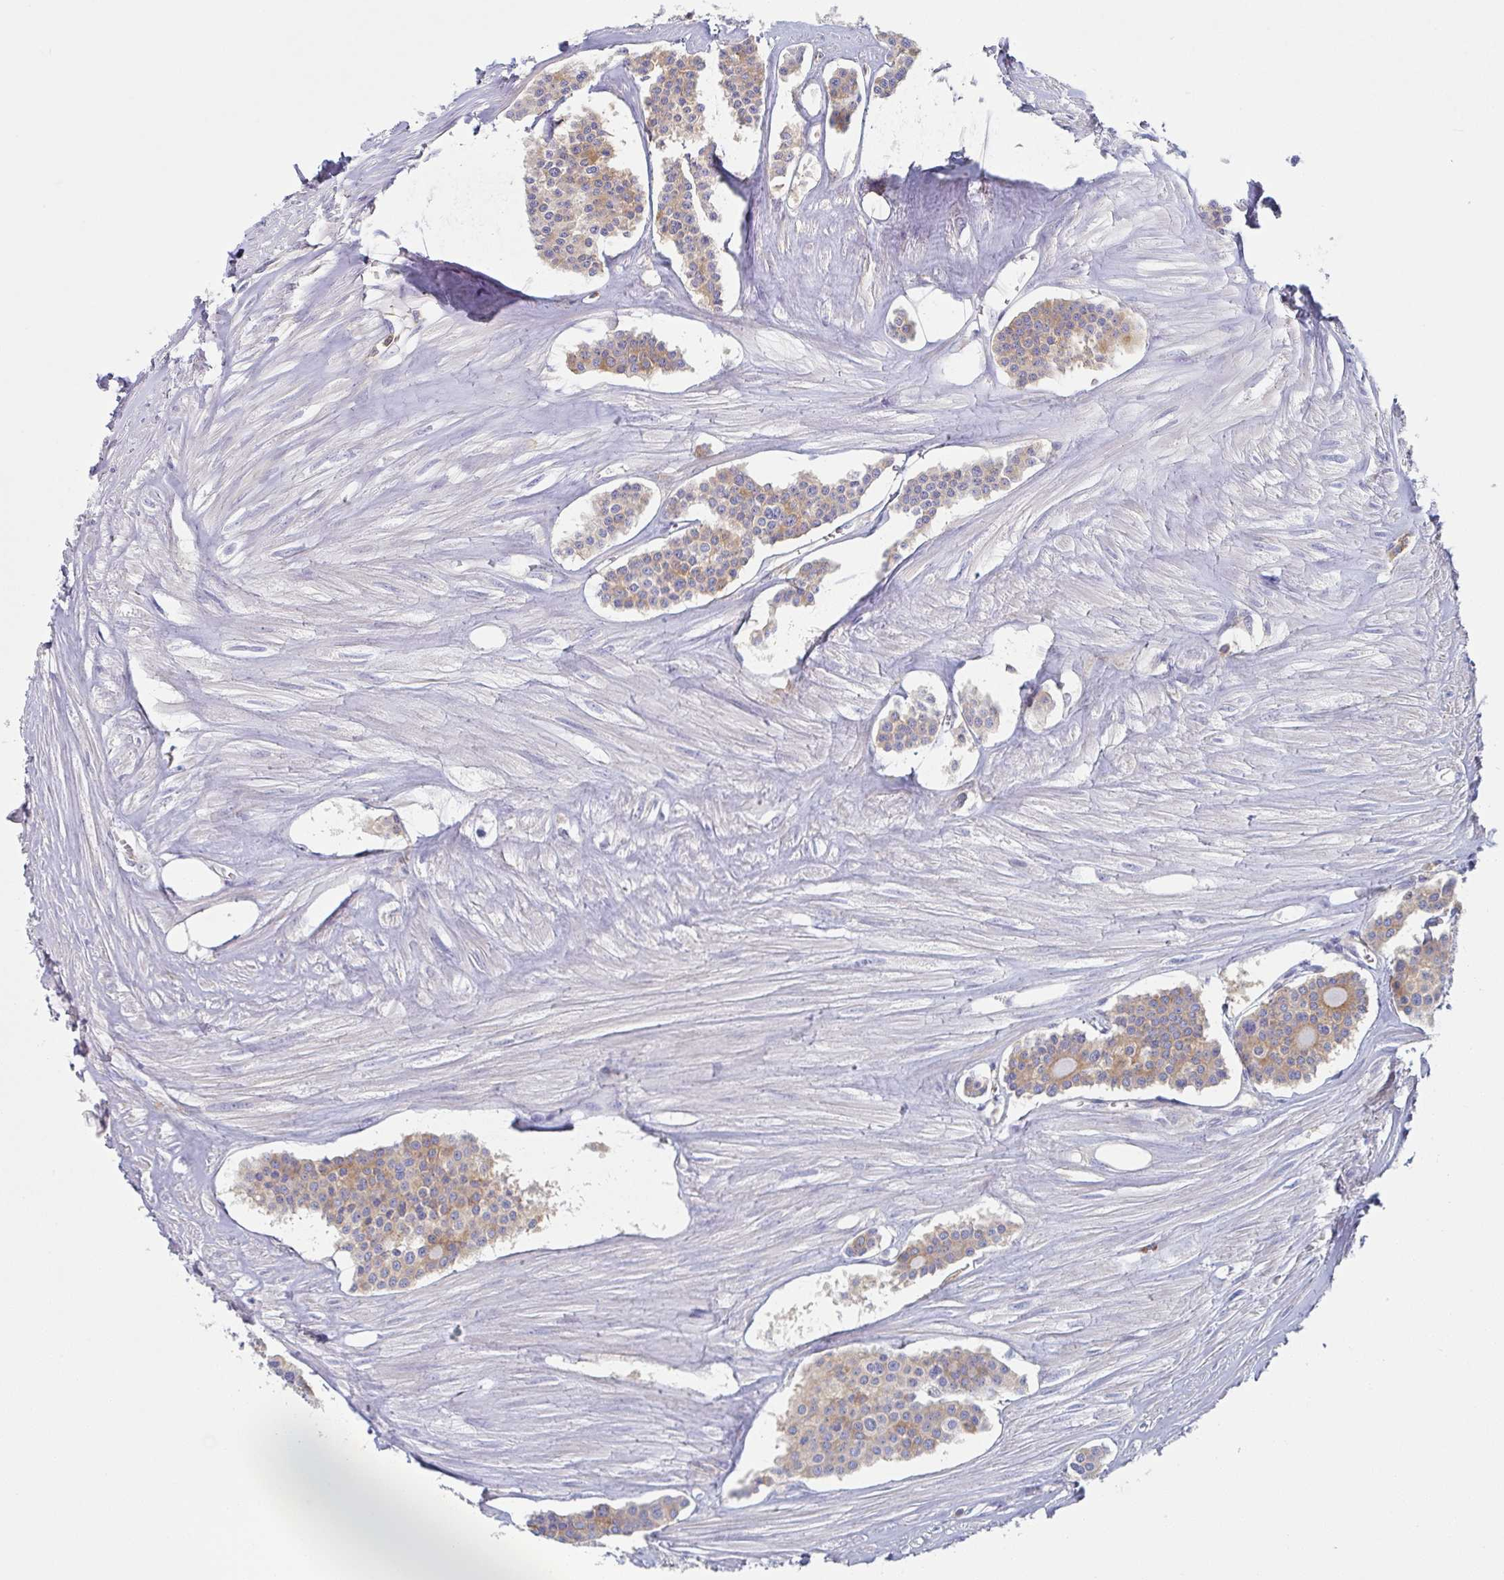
{"staining": {"intensity": "moderate", "quantity": "25%-75%", "location": "cytoplasmic/membranous"}, "tissue": "carcinoid", "cell_type": "Tumor cells", "image_type": "cancer", "snomed": [{"axis": "morphology", "description": "Carcinoid, malignant, NOS"}, {"axis": "topography", "description": "Small intestine"}], "caption": "Moderate cytoplasmic/membranous expression is seen in approximately 25%-75% of tumor cells in carcinoid.", "gene": "AMPD2", "patient": {"sex": "male", "age": 60}}